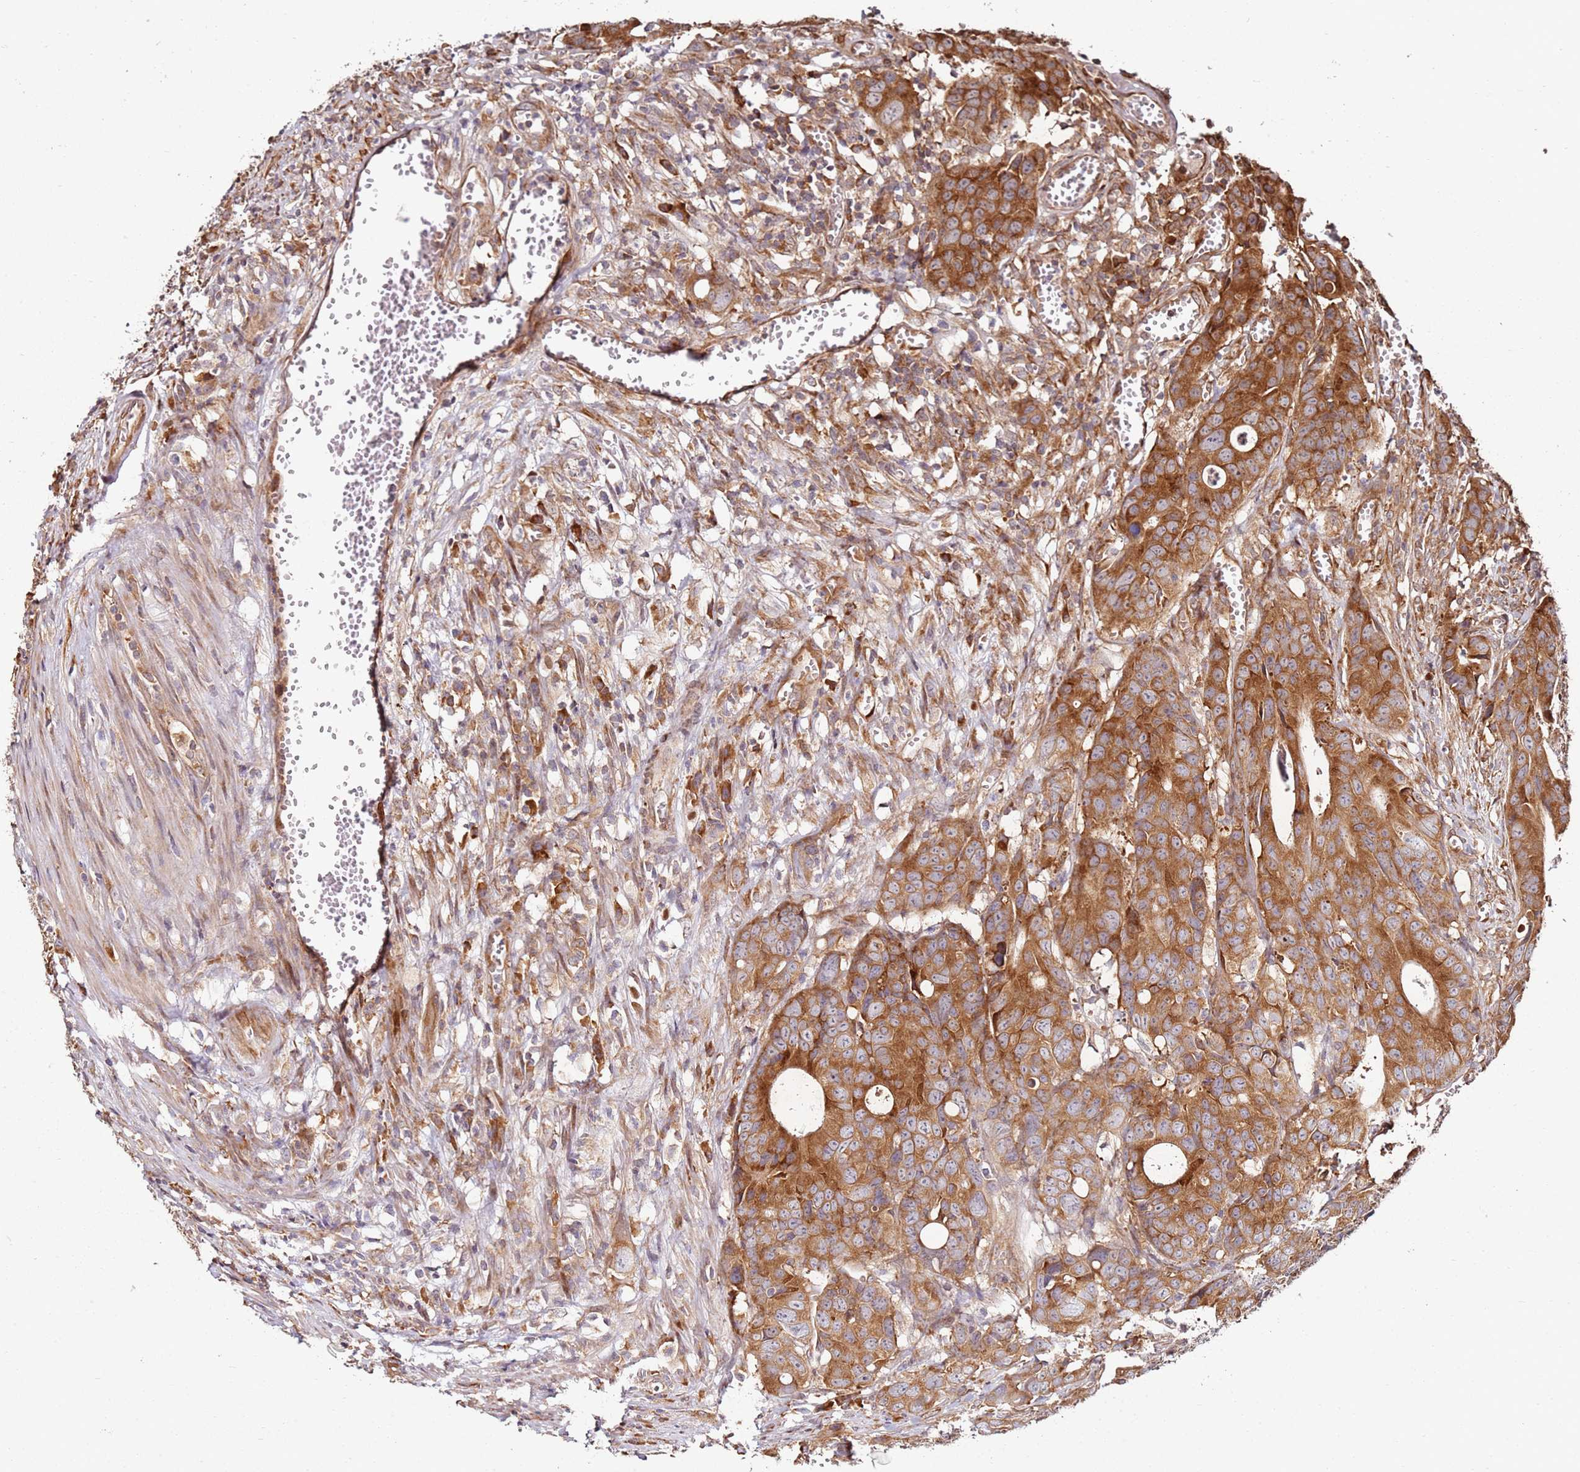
{"staining": {"intensity": "moderate", "quantity": ">75%", "location": "cytoplasmic/membranous"}, "tissue": "colorectal cancer", "cell_type": "Tumor cells", "image_type": "cancer", "snomed": [{"axis": "morphology", "description": "Adenocarcinoma, NOS"}, {"axis": "topography", "description": "Colon"}], "caption": "Immunohistochemical staining of colorectal cancer (adenocarcinoma) shows moderate cytoplasmic/membranous protein positivity in approximately >75% of tumor cells.", "gene": "RPS3A", "patient": {"sex": "female", "age": 57}}